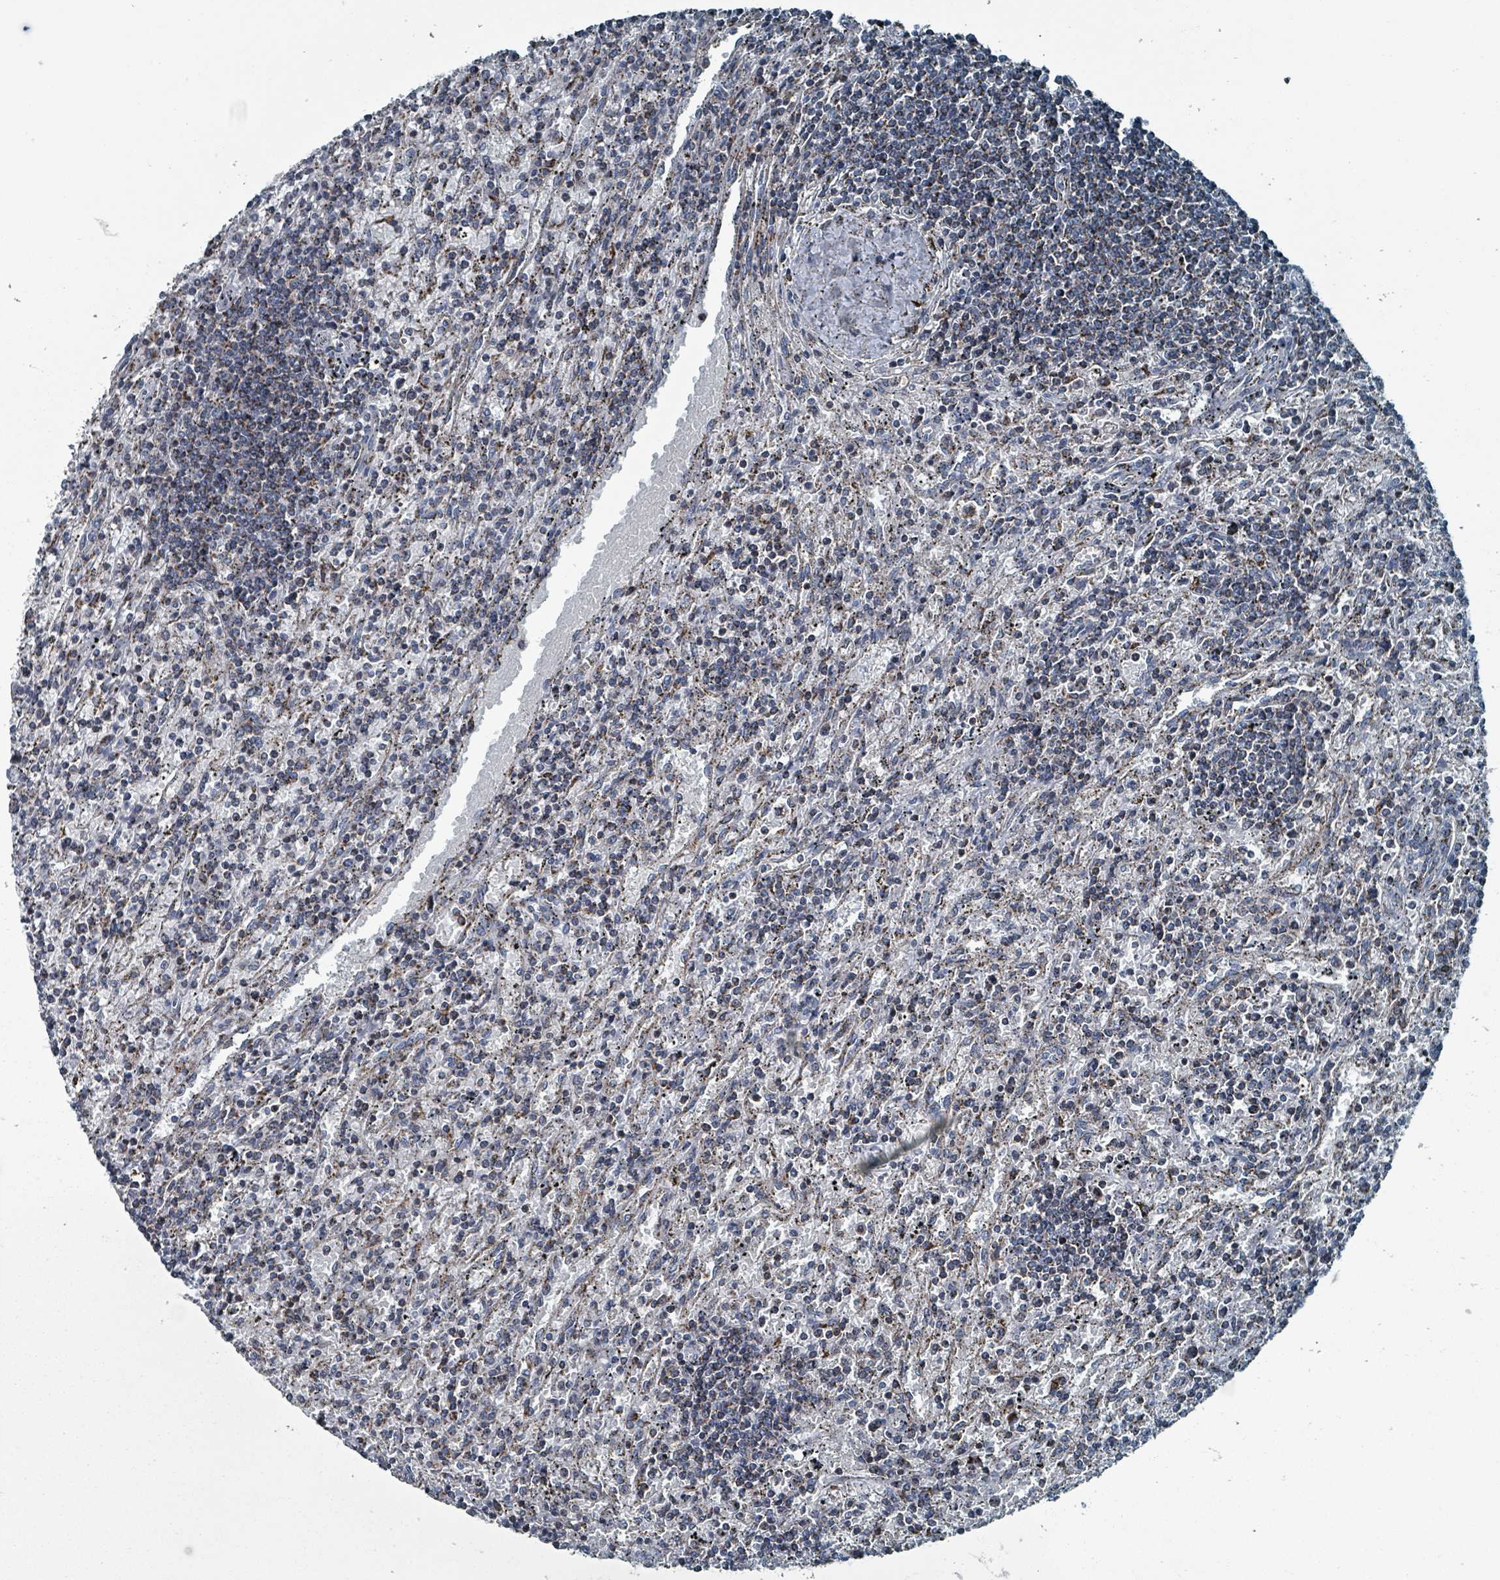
{"staining": {"intensity": "moderate", "quantity": "25%-75%", "location": "cytoplasmic/membranous"}, "tissue": "lymphoma", "cell_type": "Tumor cells", "image_type": "cancer", "snomed": [{"axis": "morphology", "description": "Malignant lymphoma, non-Hodgkin's type, Low grade"}, {"axis": "topography", "description": "Spleen"}], "caption": "Lymphoma stained with a brown dye displays moderate cytoplasmic/membranous positive staining in approximately 25%-75% of tumor cells.", "gene": "ABHD18", "patient": {"sex": "male", "age": 76}}